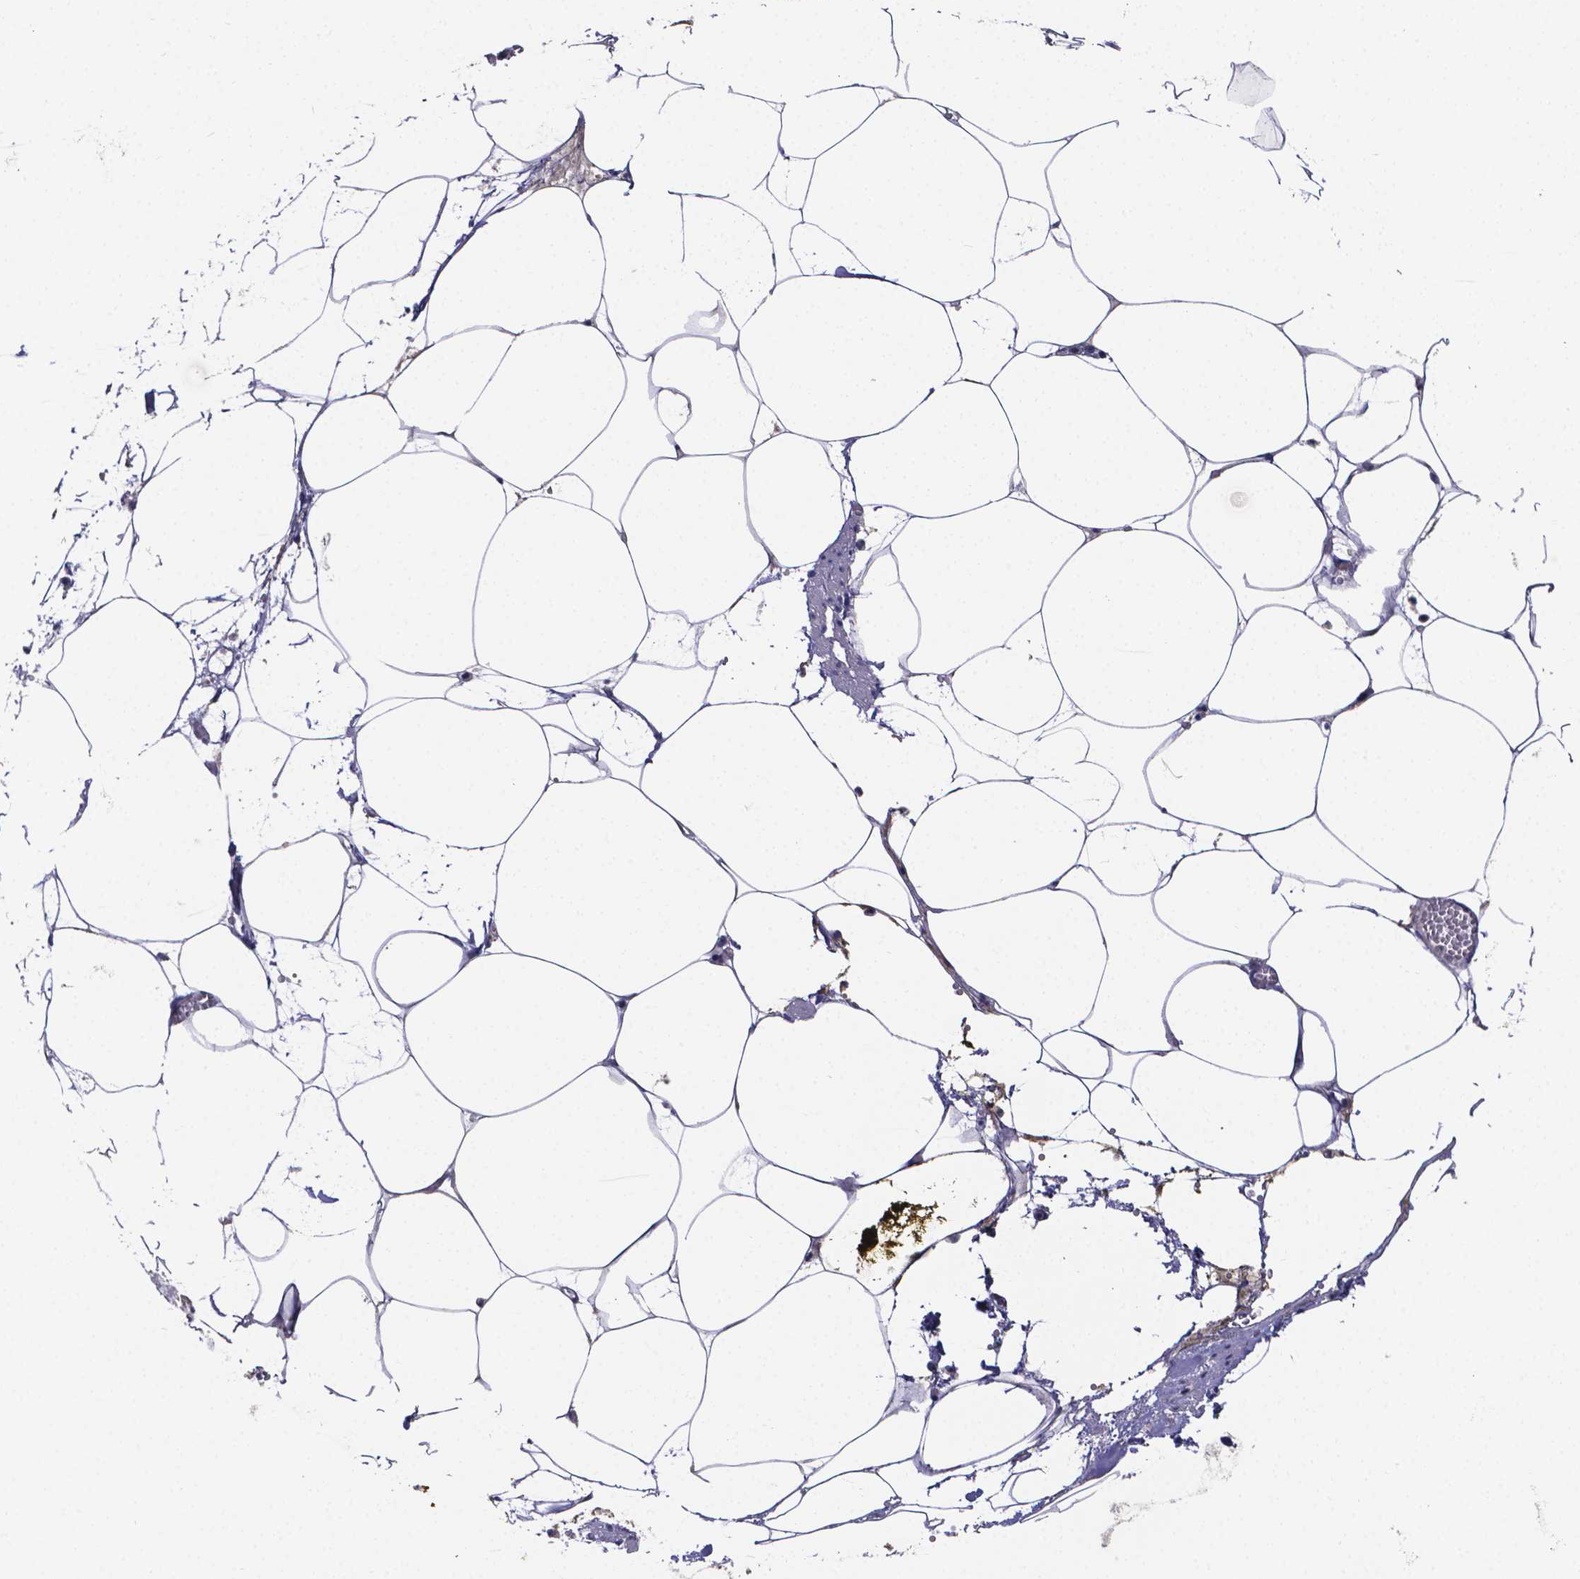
{"staining": {"intensity": "negative", "quantity": "none", "location": "none"}, "tissue": "adipose tissue", "cell_type": "Adipocytes", "image_type": "normal", "snomed": [{"axis": "morphology", "description": "Normal tissue, NOS"}, {"axis": "topography", "description": "Adipose tissue"}, {"axis": "topography", "description": "Pancreas"}, {"axis": "topography", "description": "Peripheral nerve tissue"}], "caption": "There is no significant staining in adipocytes of adipose tissue. Brightfield microscopy of immunohistochemistry (IHC) stained with DAB (3,3'-diaminobenzidine) (brown) and hematoxylin (blue), captured at high magnification.", "gene": "SFRP4", "patient": {"sex": "female", "age": 58}}